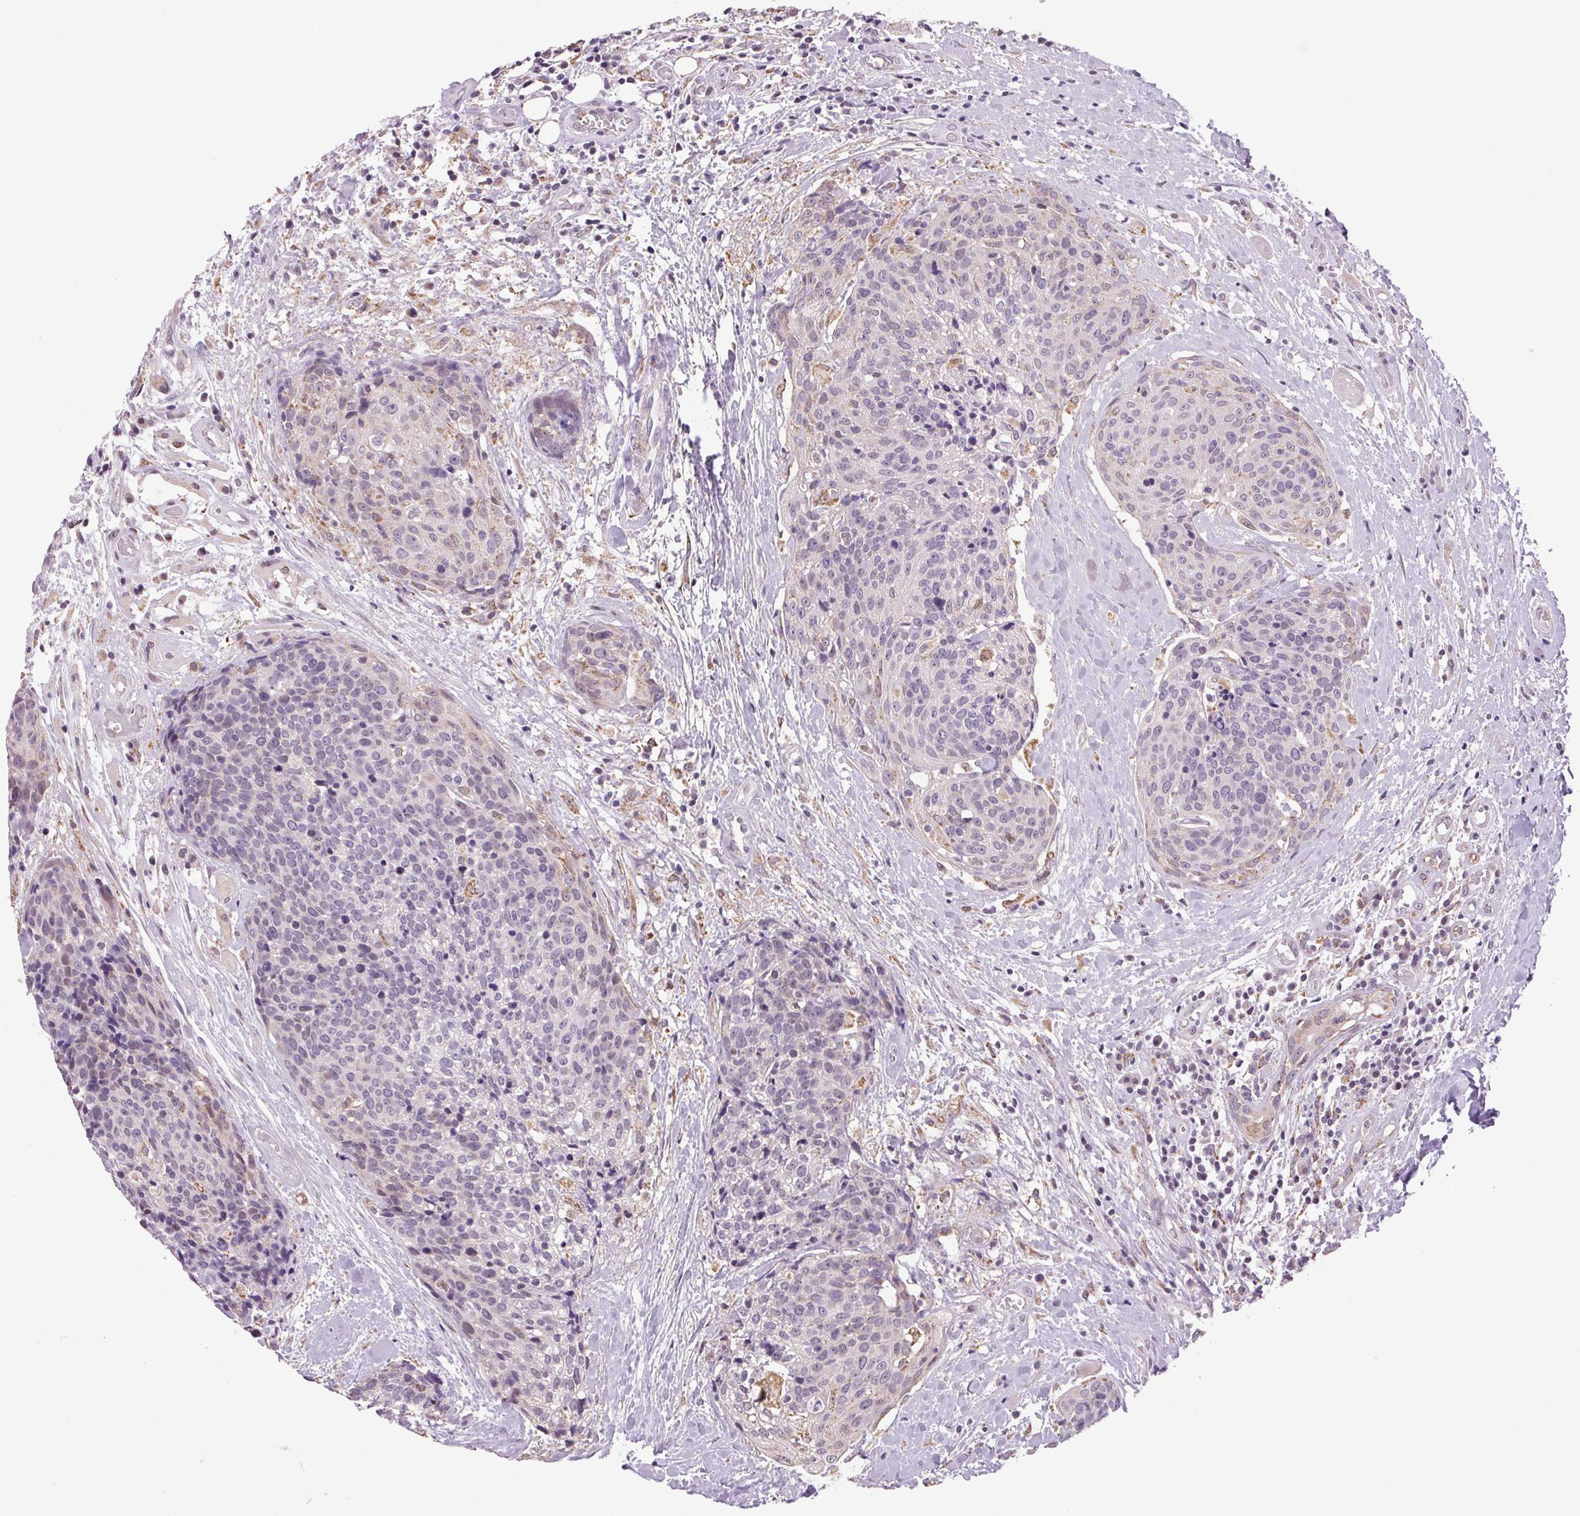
{"staining": {"intensity": "negative", "quantity": "none", "location": "none"}, "tissue": "head and neck cancer", "cell_type": "Tumor cells", "image_type": "cancer", "snomed": [{"axis": "morphology", "description": "Squamous cell carcinoma, NOS"}, {"axis": "topography", "description": "Oral tissue"}, {"axis": "topography", "description": "Head-Neck"}], "caption": "Head and neck cancer was stained to show a protein in brown. There is no significant positivity in tumor cells.", "gene": "AKR1E2", "patient": {"sex": "male", "age": 64}}